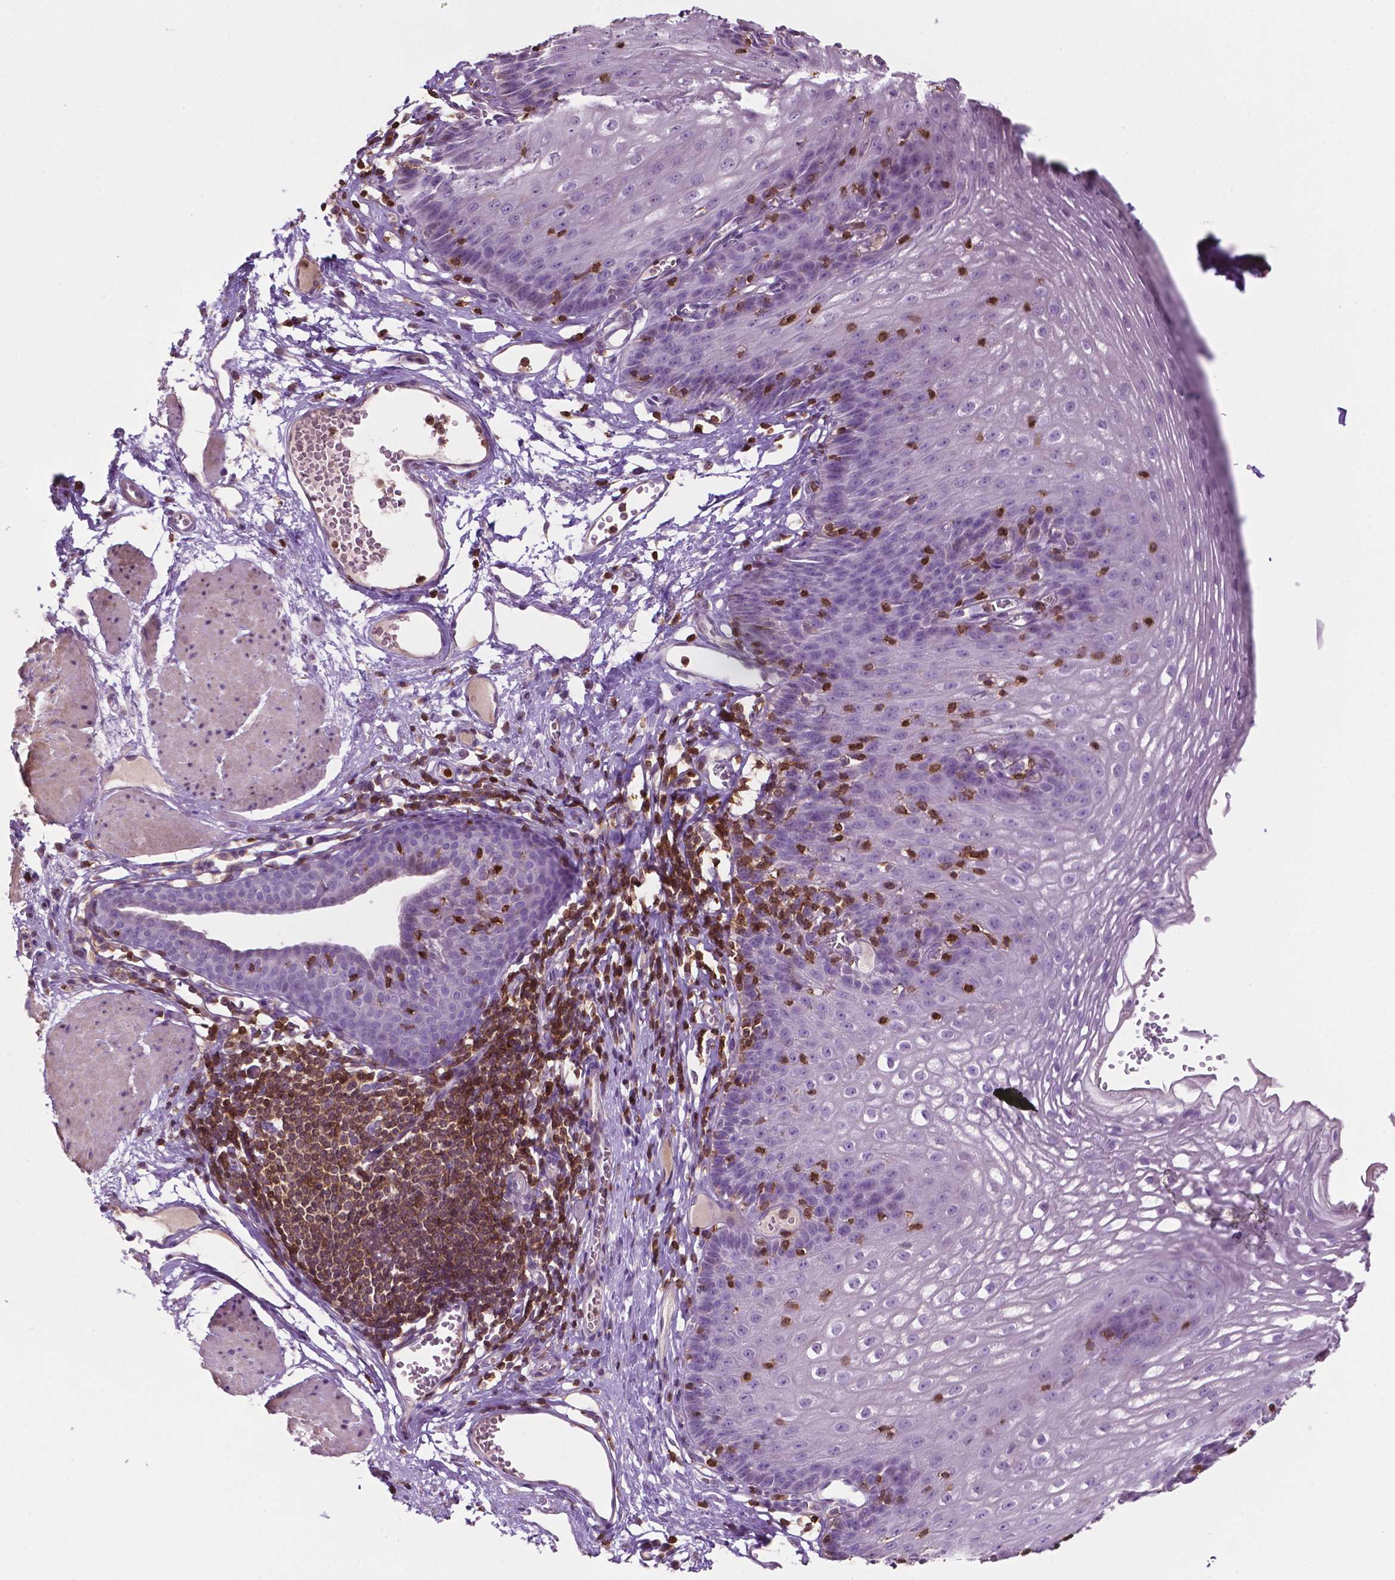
{"staining": {"intensity": "negative", "quantity": "none", "location": "none"}, "tissue": "esophagus", "cell_type": "Squamous epithelial cells", "image_type": "normal", "snomed": [{"axis": "morphology", "description": "Normal tissue, NOS"}, {"axis": "topography", "description": "Esophagus"}], "caption": "The image displays no significant expression in squamous epithelial cells of esophagus.", "gene": "TBC1D10C", "patient": {"sex": "male", "age": 72}}